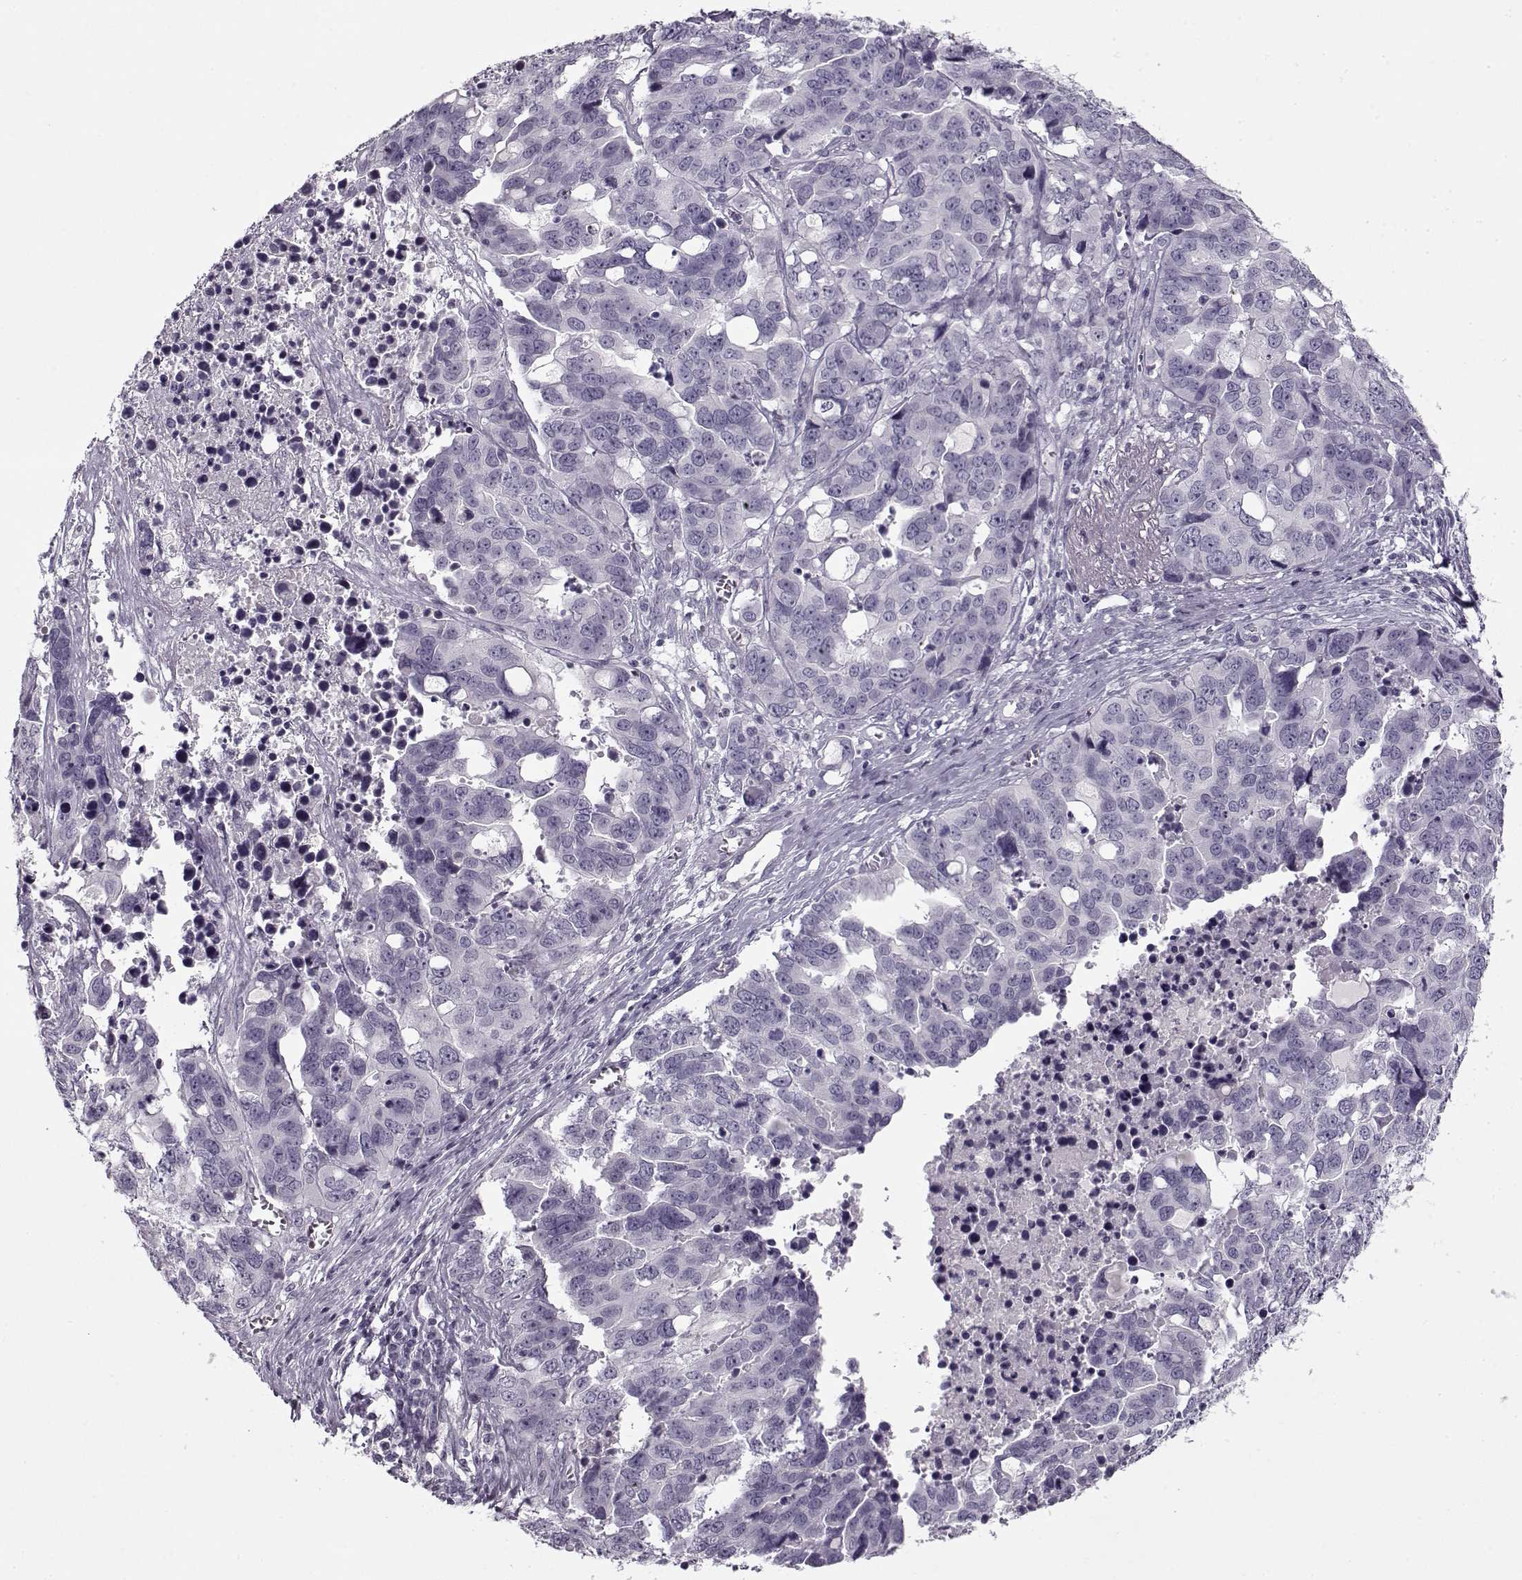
{"staining": {"intensity": "negative", "quantity": "none", "location": "none"}, "tissue": "ovarian cancer", "cell_type": "Tumor cells", "image_type": "cancer", "snomed": [{"axis": "morphology", "description": "Carcinoma, endometroid"}, {"axis": "topography", "description": "Ovary"}], "caption": "Immunohistochemistry (IHC) of endometroid carcinoma (ovarian) shows no staining in tumor cells. The staining is performed using DAB brown chromogen with nuclei counter-stained in using hematoxylin.", "gene": "PNMT", "patient": {"sex": "female", "age": 78}}